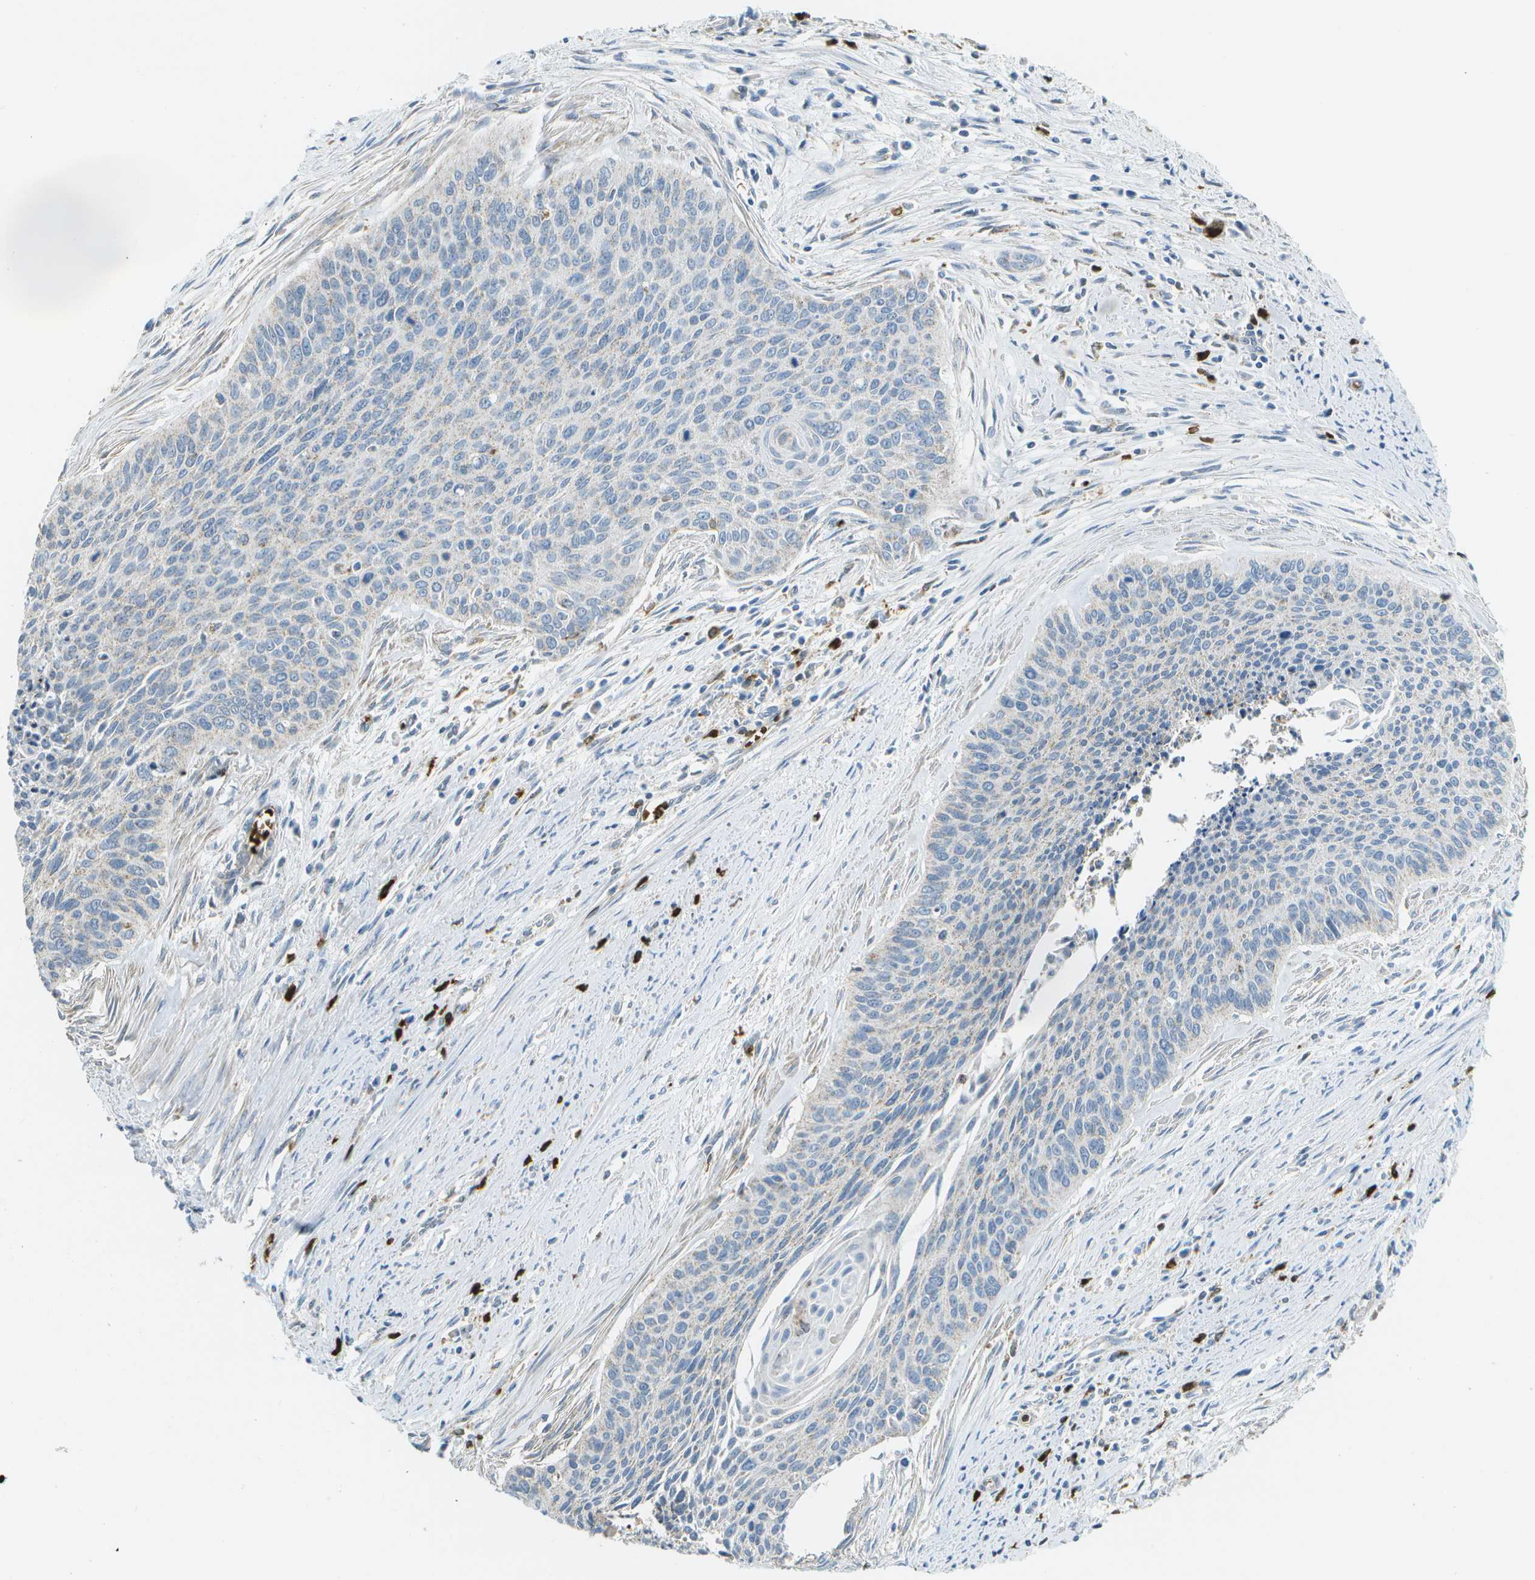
{"staining": {"intensity": "negative", "quantity": "none", "location": "none"}, "tissue": "cervical cancer", "cell_type": "Tumor cells", "image_type": "cancer", "snomed": [{"axis": "morphology", "description": "Squamous cell carcinoma, NOS"}, {"axis": "topography", "description": "Cervix"}], "caption": "This photomicrograph is of squamous cell carcinoma (cervical) stained with IHC to label a protein in brown with the nuclei are counter-stained blue. There is no staining in tumor cells. (DAB (3,3'-diaminobenzidine) immunohistochemistry visualized using brightfield microscopy, high magnification).", "gene": "CACHD1", "patient": {"sex": "female", "age": 55}}